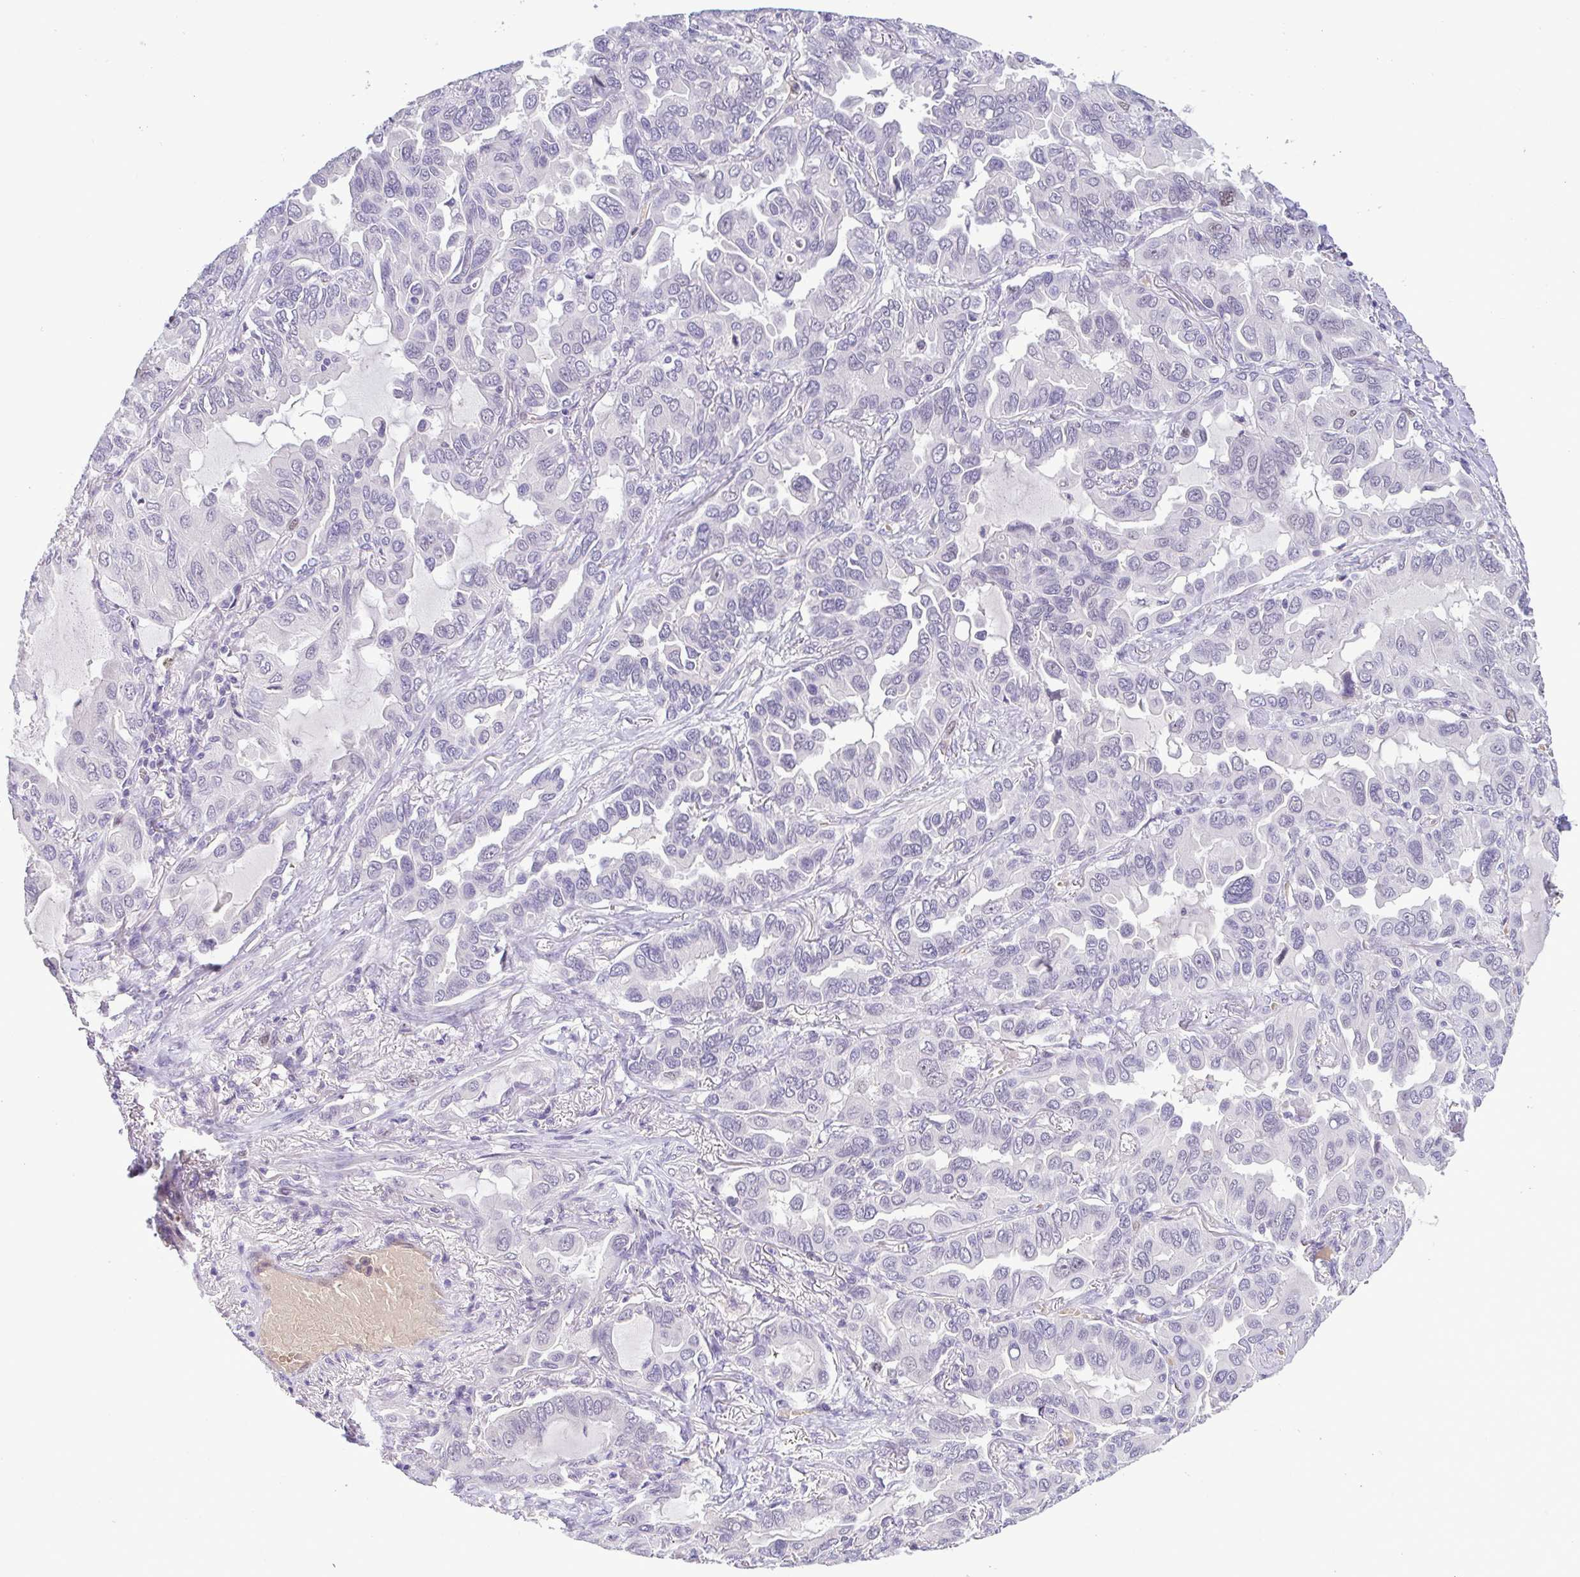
{"staining": {"intensity": "negative", "quantity": "none", "location": "none"}, "tissue": "lung cancer", "cell_type": "Tumor cells", "image_type": "cancer", "snomed": [{"axis": "morphology", "description": "Adenocarcinoma, NOS"}, {"axis": "topography", "description": "Lung"}], "caption": "Immunohistochemistry image of neoplastic tissue: lung cancer stained with DAB (3,3'-diaminobenzidine) demonstrates no significant protein positivity in tumor cells. (Stains: DAB (3,3'-diaminobenzidine) immunohistochemistry with hematoxylin counter stain, Microscopy: brightfield microscopy at high magnification).", "gene": "TIPIN", "patient": {"sex": "male", "age": 64}}